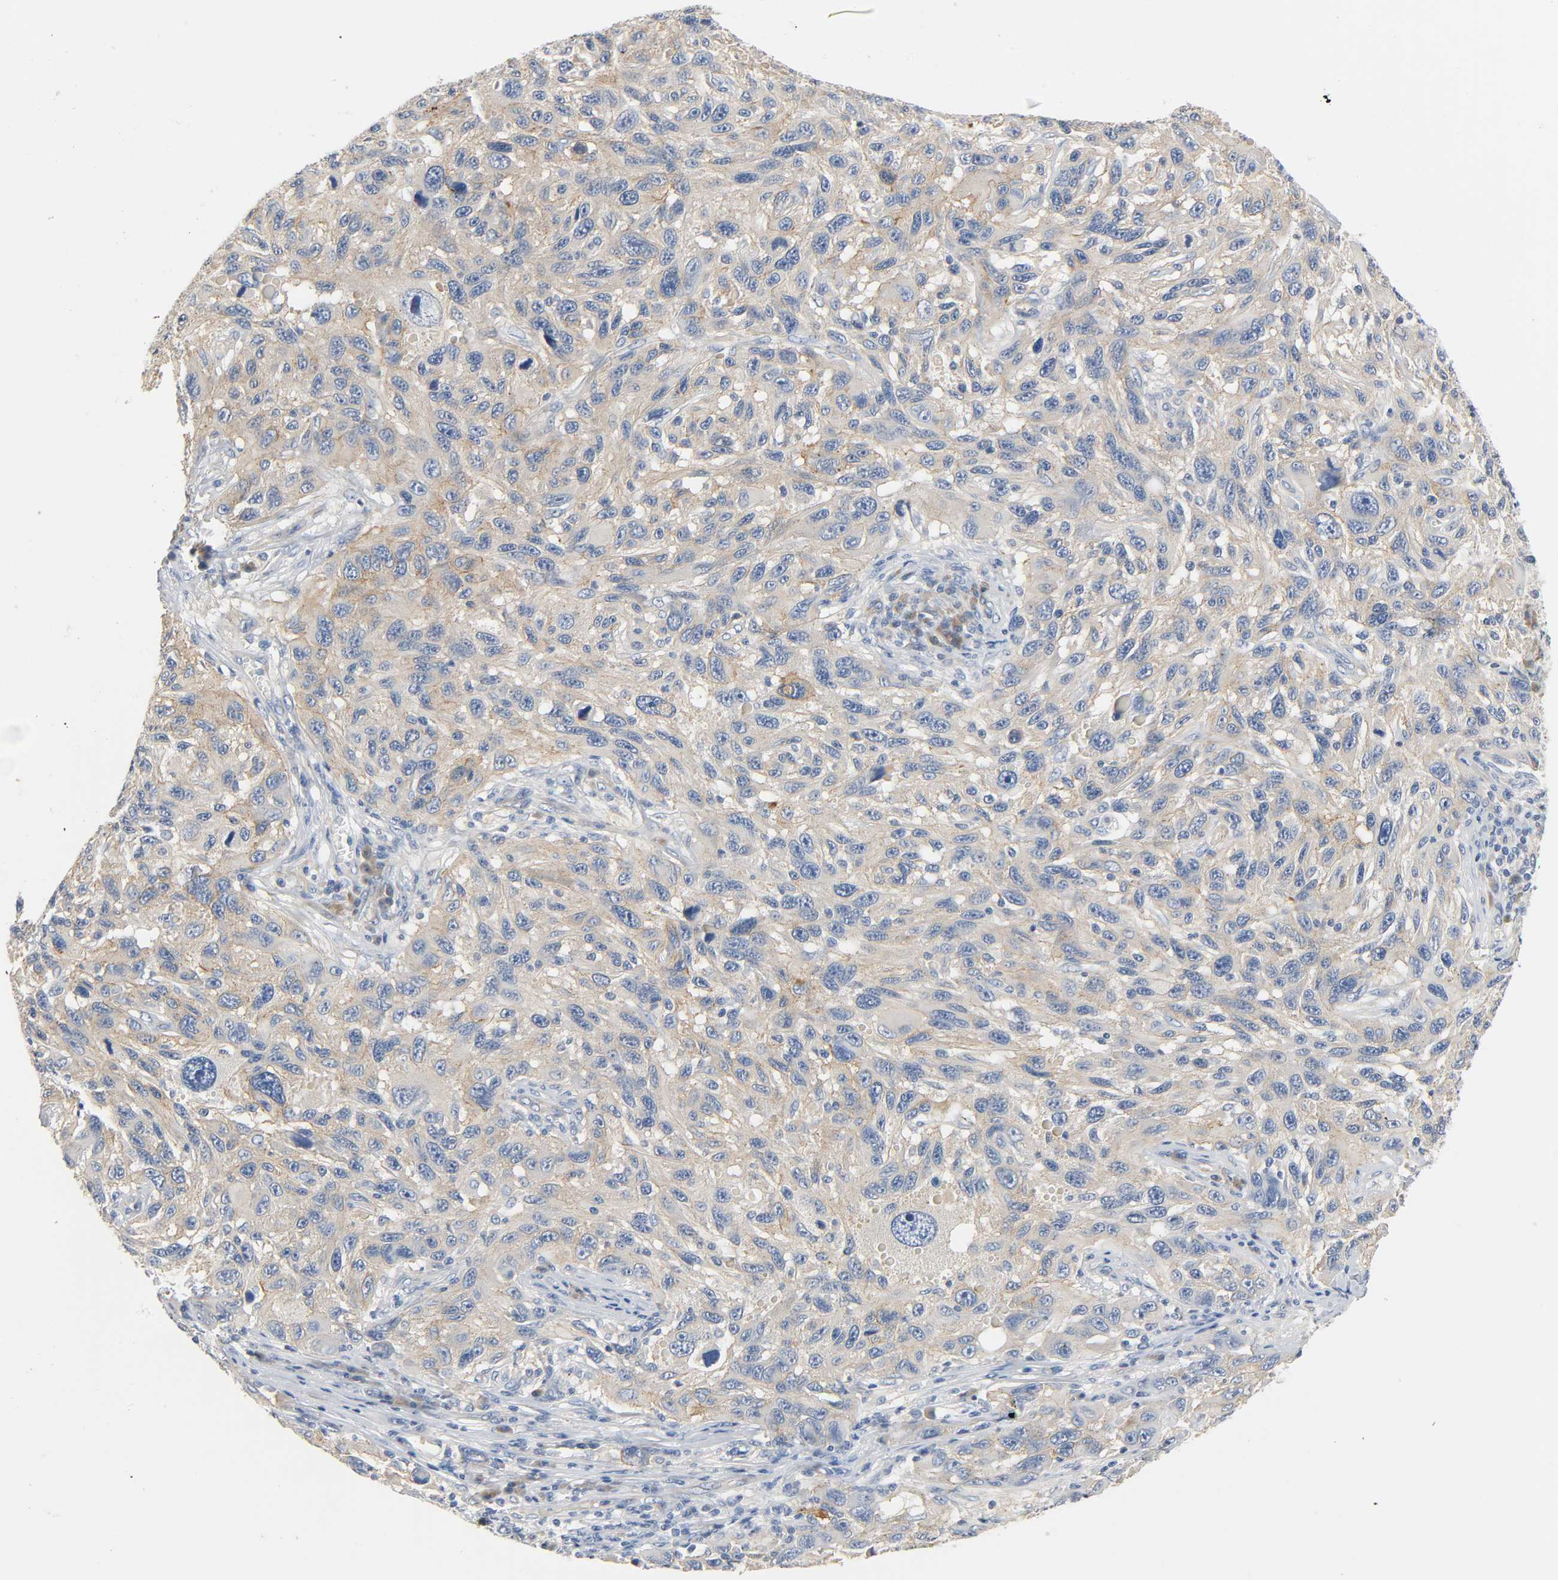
{"staining": {"intensity": "moderate", "quantity": ">75%", "location": "cytoplasmic/membranous"}, "tissue": "melanoma", "cell_type": "Tumor cells", "image_type": "cancer", "snomed": [{"axis": "morphology", "description": "Malignant melanoma, NOS"}, {"axis": "topography", "description": "Skin"}], "caption": "The immunohistochemical stain shows moderate cytoplasmic/membranous staining in tumor cells of melanoma tissue. (DAB = brown stain, brightfield microscopy at high magnification).", "gene": "ARPC1A", "patient": {"sex": "male", "age": 53}}